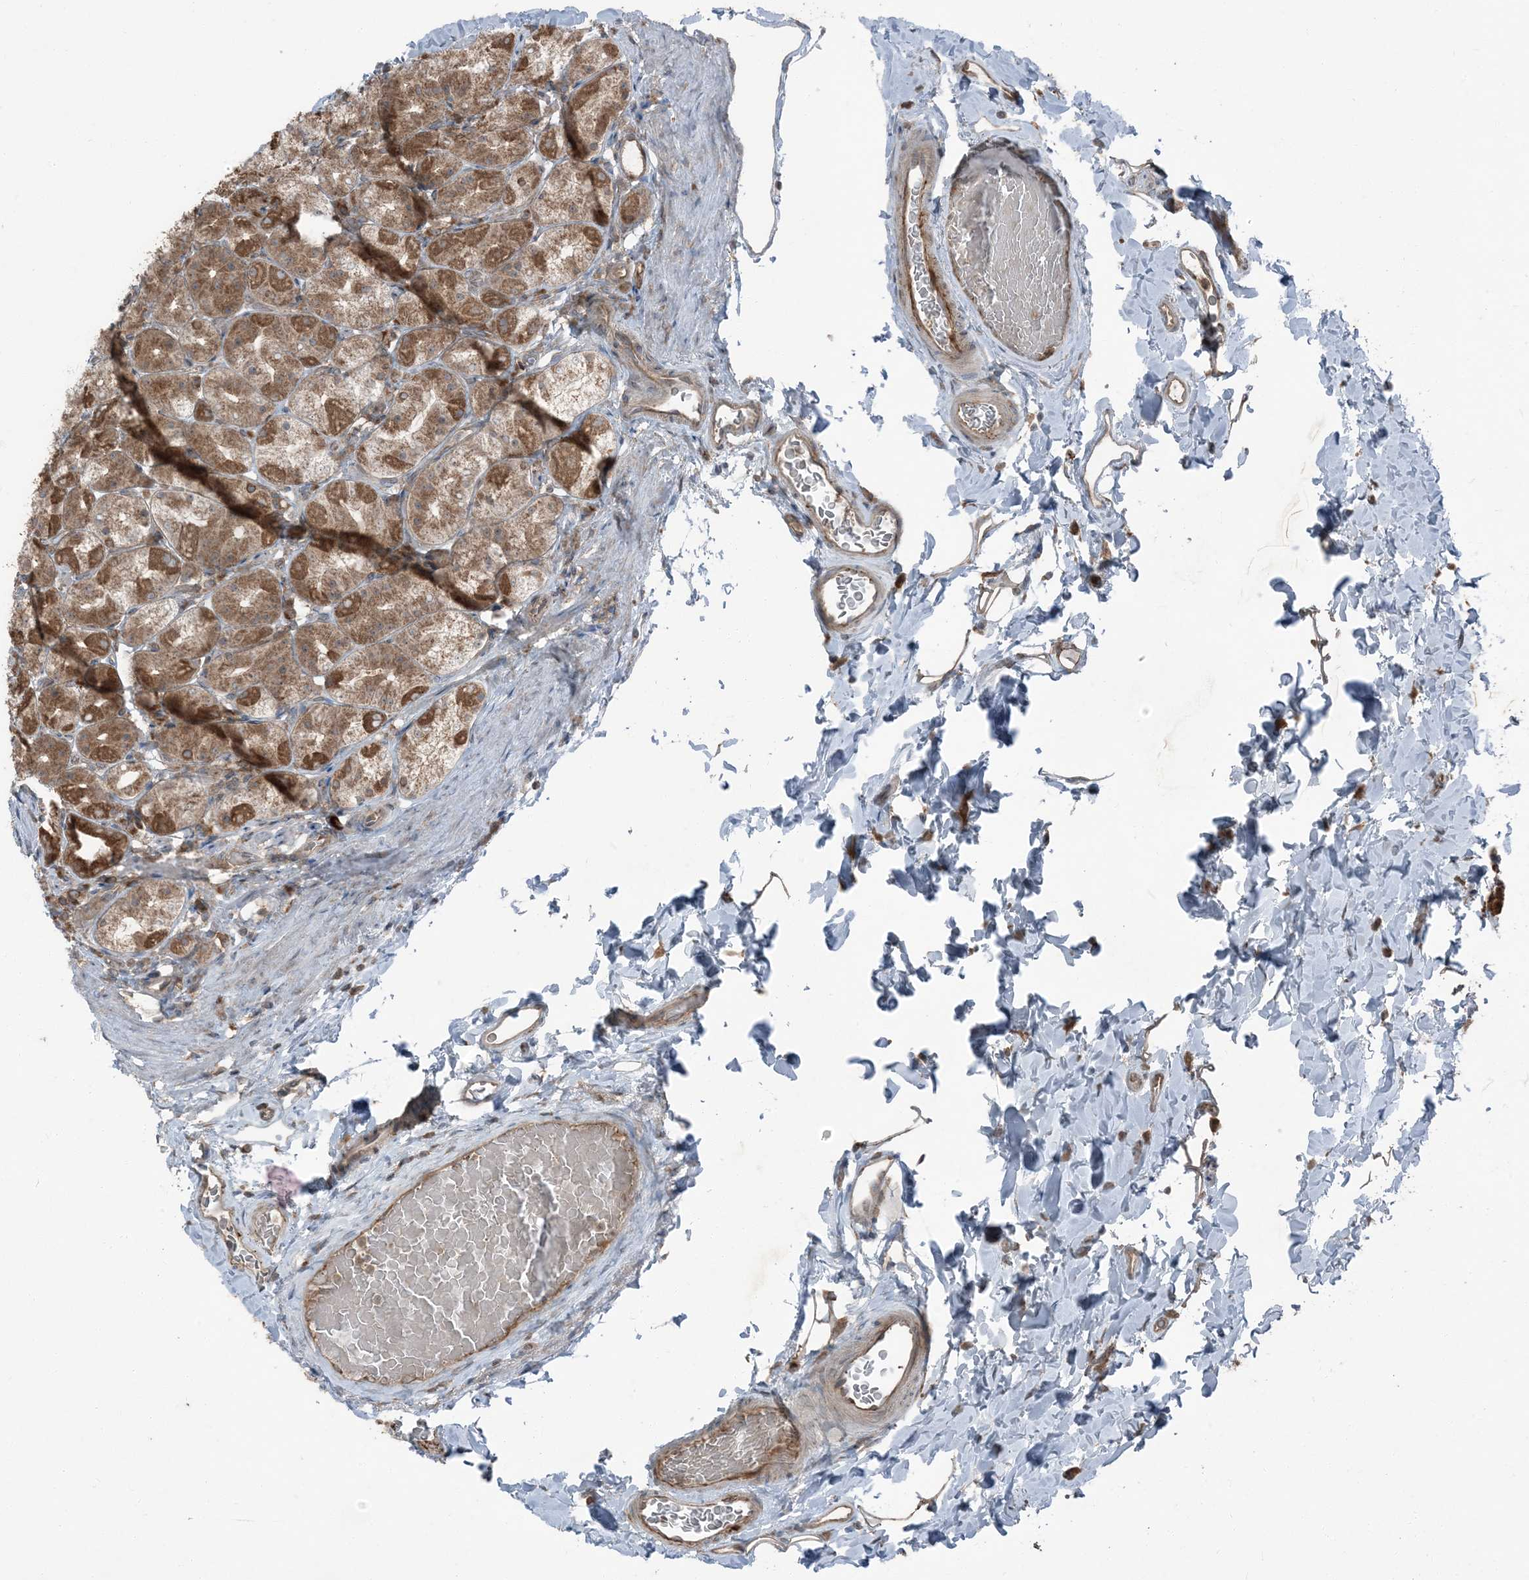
{"staining": {"intensity": "moderate", "quantity": ">75%", "location": "cytoplasmic/membranous"}, "tissue": "stomach", "cell_type": "Glandular cells", "image_type": "normal", "snomed": [{"axis": "morphology", "description": "Normal tissue, NOS"}, {"axis": "topography", "description": "Stomach, upper"}], "caption": "DAB (3,3'-diaminobenzidine) immunohistochemical staining of normal stomach displays moderate cytoplasmic/membranous protein staining in about >75% of glandular cells.", "gene": "RAB3GAP1", "patient": {"sex": "male", "age": 68}}